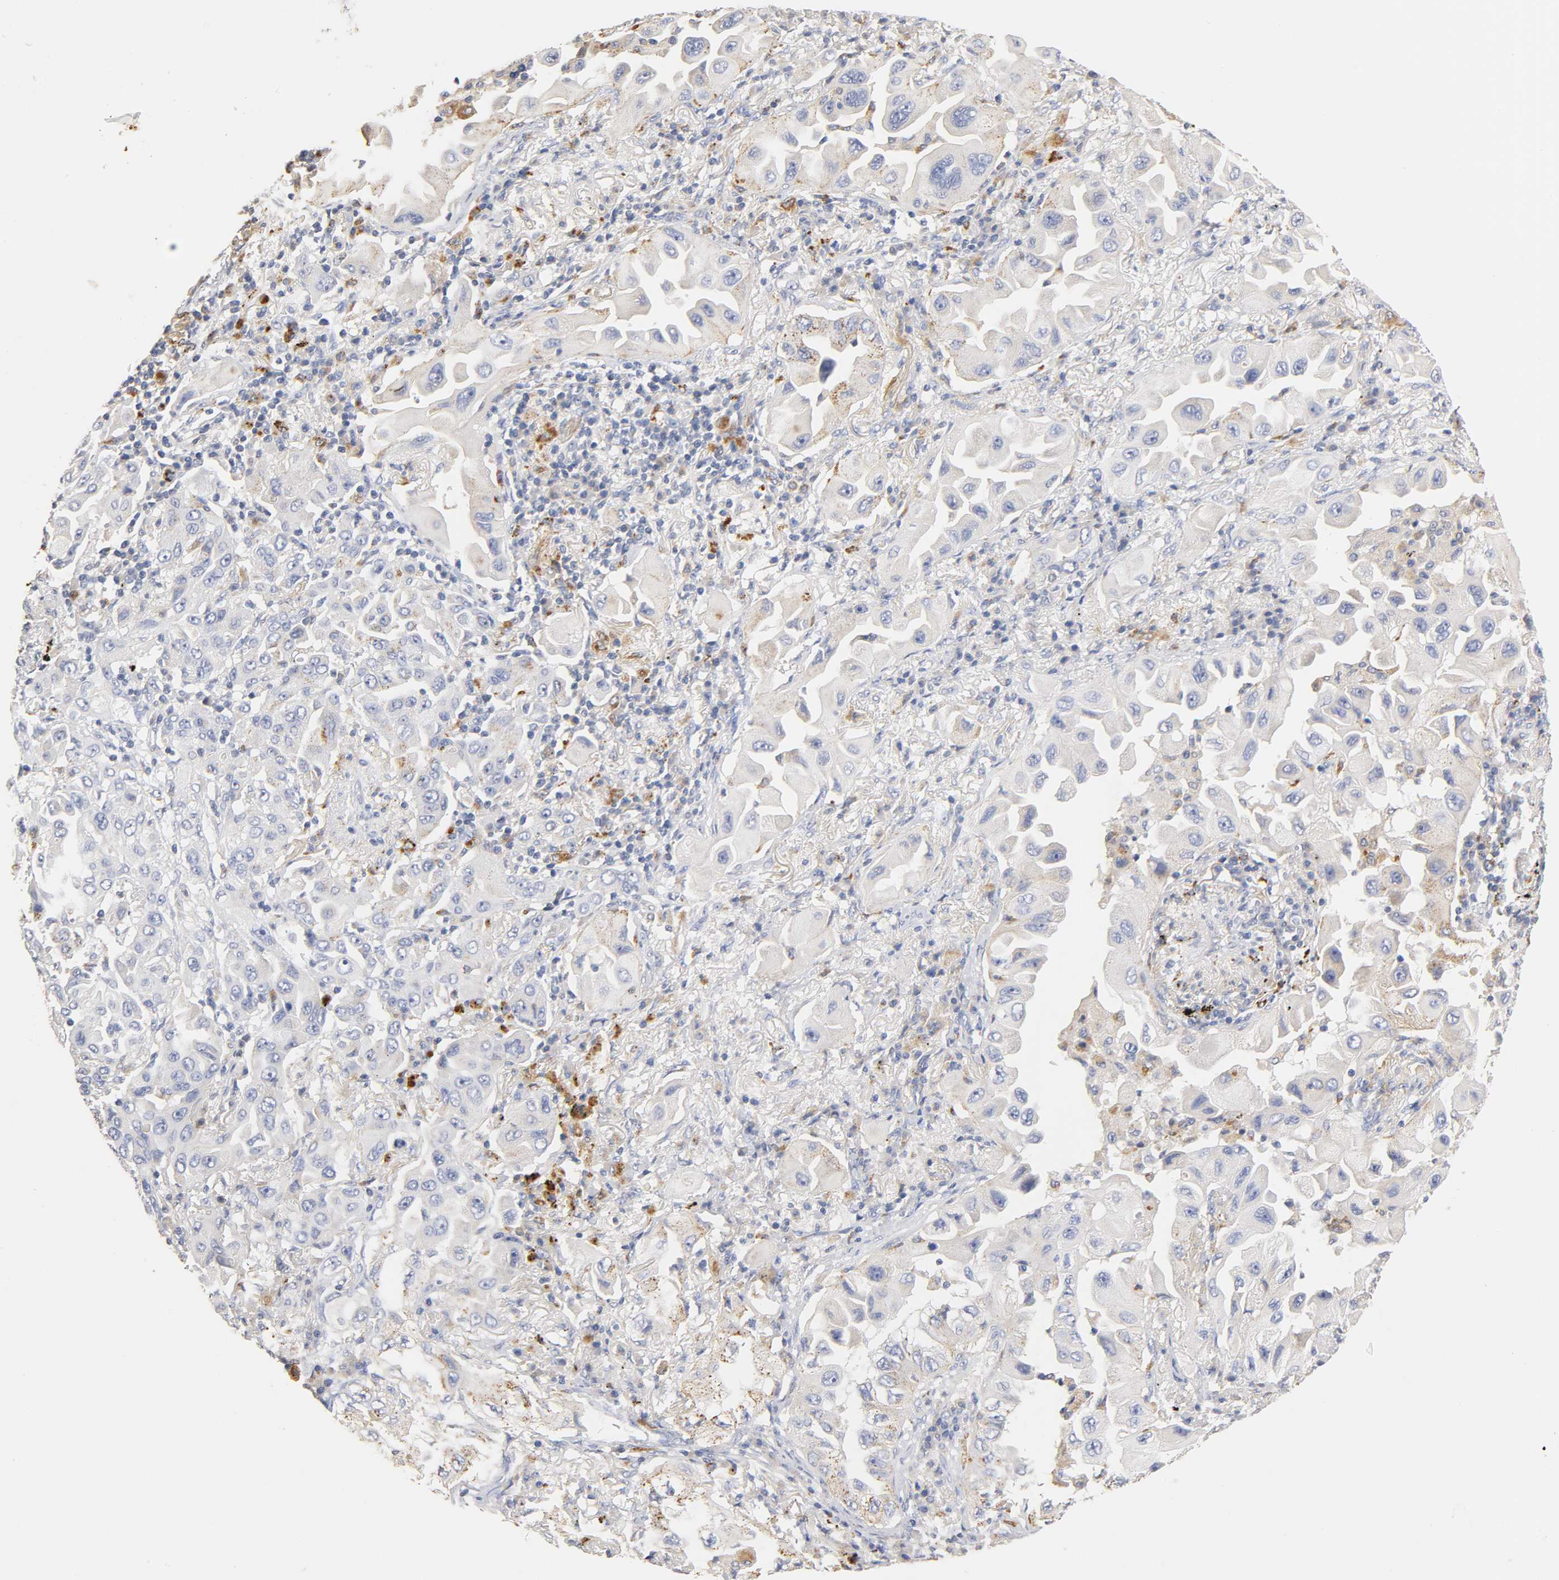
{"staining": {"intensity": "negative", "quantity": "none", "location": "none"}, "tissue": "lung cancer", "cell_type": "Tumor cells", "image_type": "cancer", "snomed": [{"axis": "morphology", "description": "Adenocarcinoma, NOS"}, {"axis": "topography", "description": "Lung"}], "caption": "This is an immunohistochemistry (IHC) histopathology image of lung cancer (adenocarcinoma). There is no staining in tumor cells.", "gene": "SEMA5A", "patient": {"sex": "female", "age": 65}}